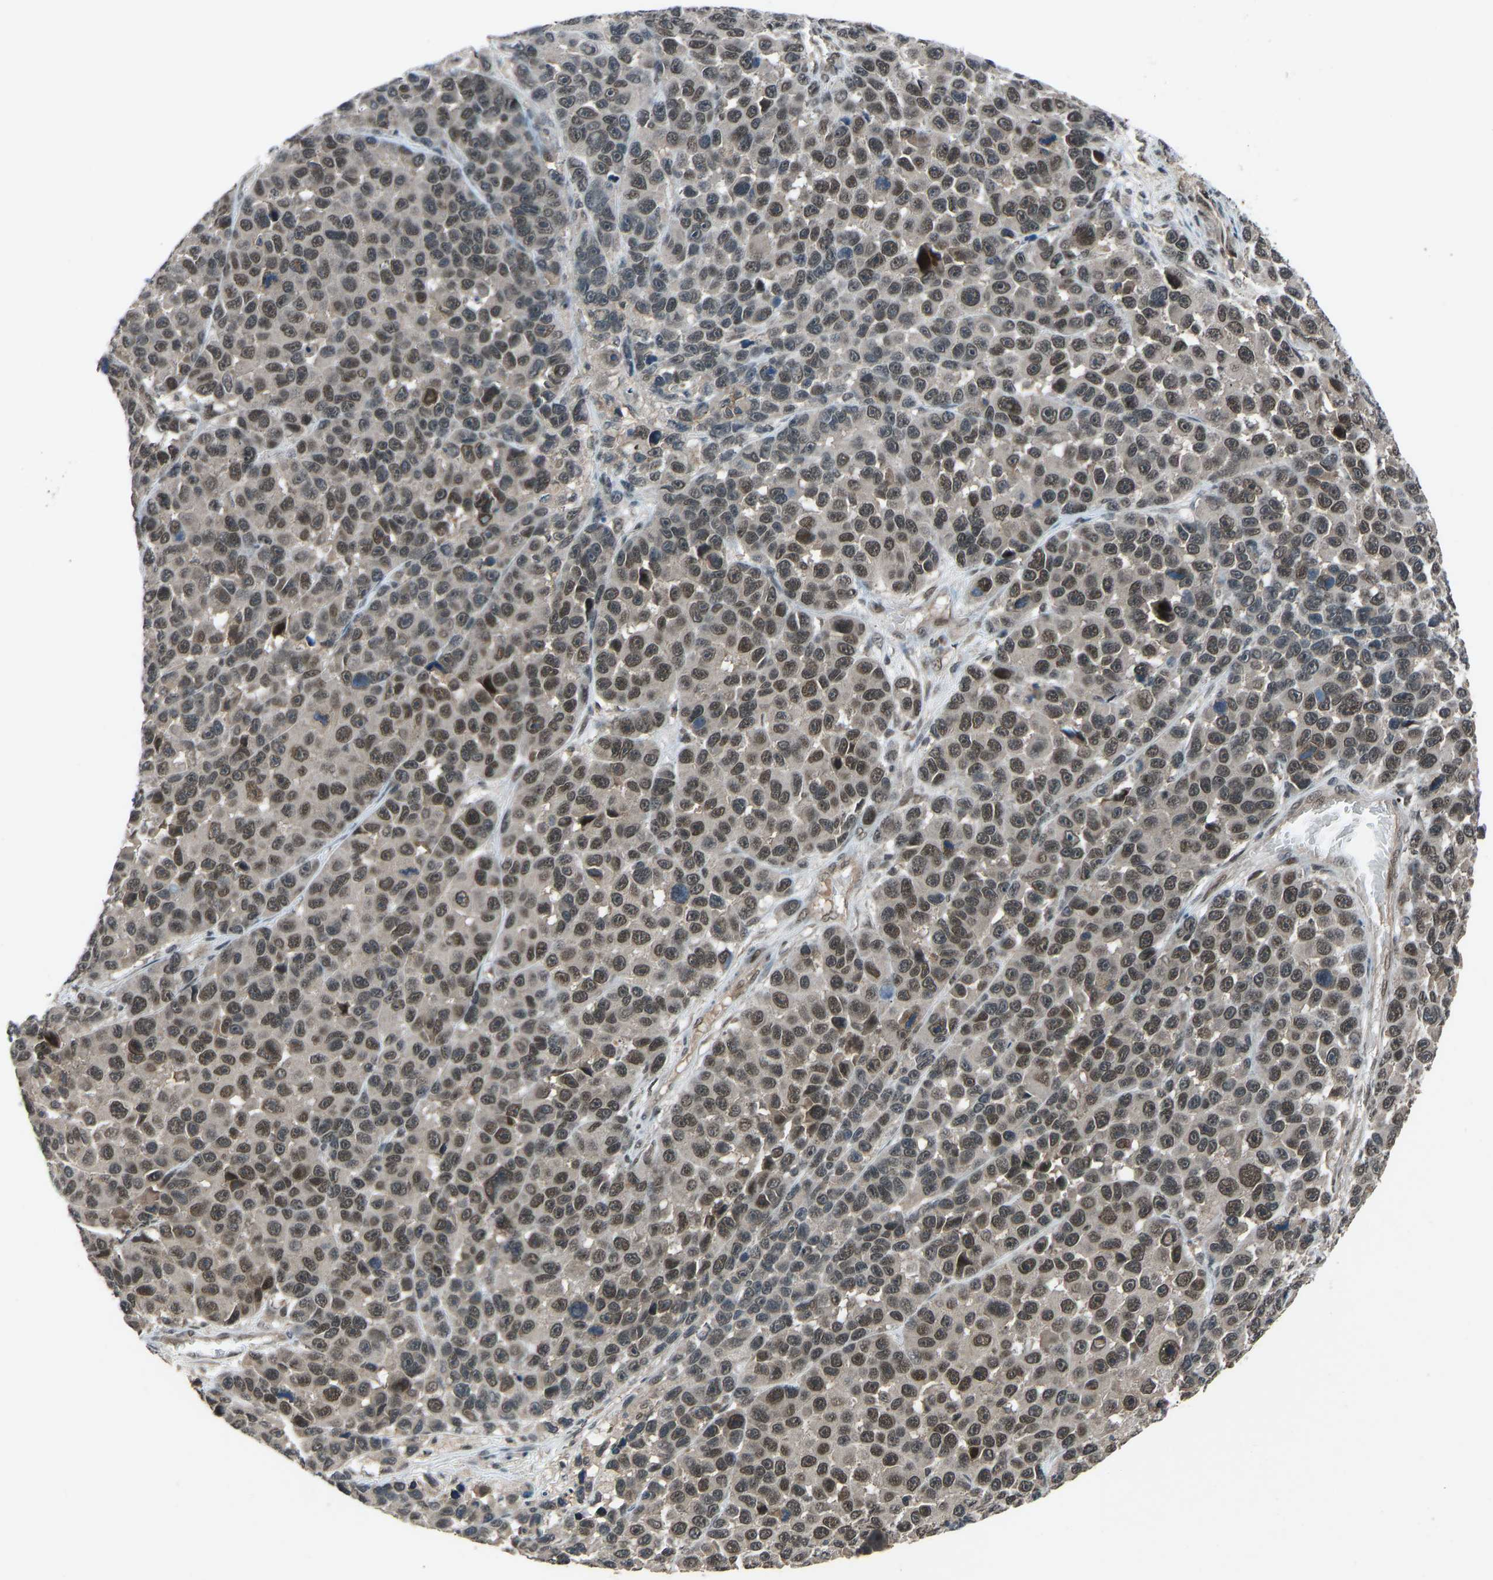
{"staining": {"intensity": "moderate", "quantity": ">75%", "location": "nuclear"}, "tissue": "melanoma", "cell_type": "Tumor cells", "image_type": "cancer", "snomed": [{"axis": "morphology", "description": "Malignant melanoma, NOS"}, {"axis": "topography", "description": "Skin"}], "caption": "Malignant melanoma was stained to show a protein in brown. There is medium levels of moderate nuclear staining in about >75% of tumor cells.", "gene": "SLC43A1", "patient": {"sex": "male", "age": 53}}